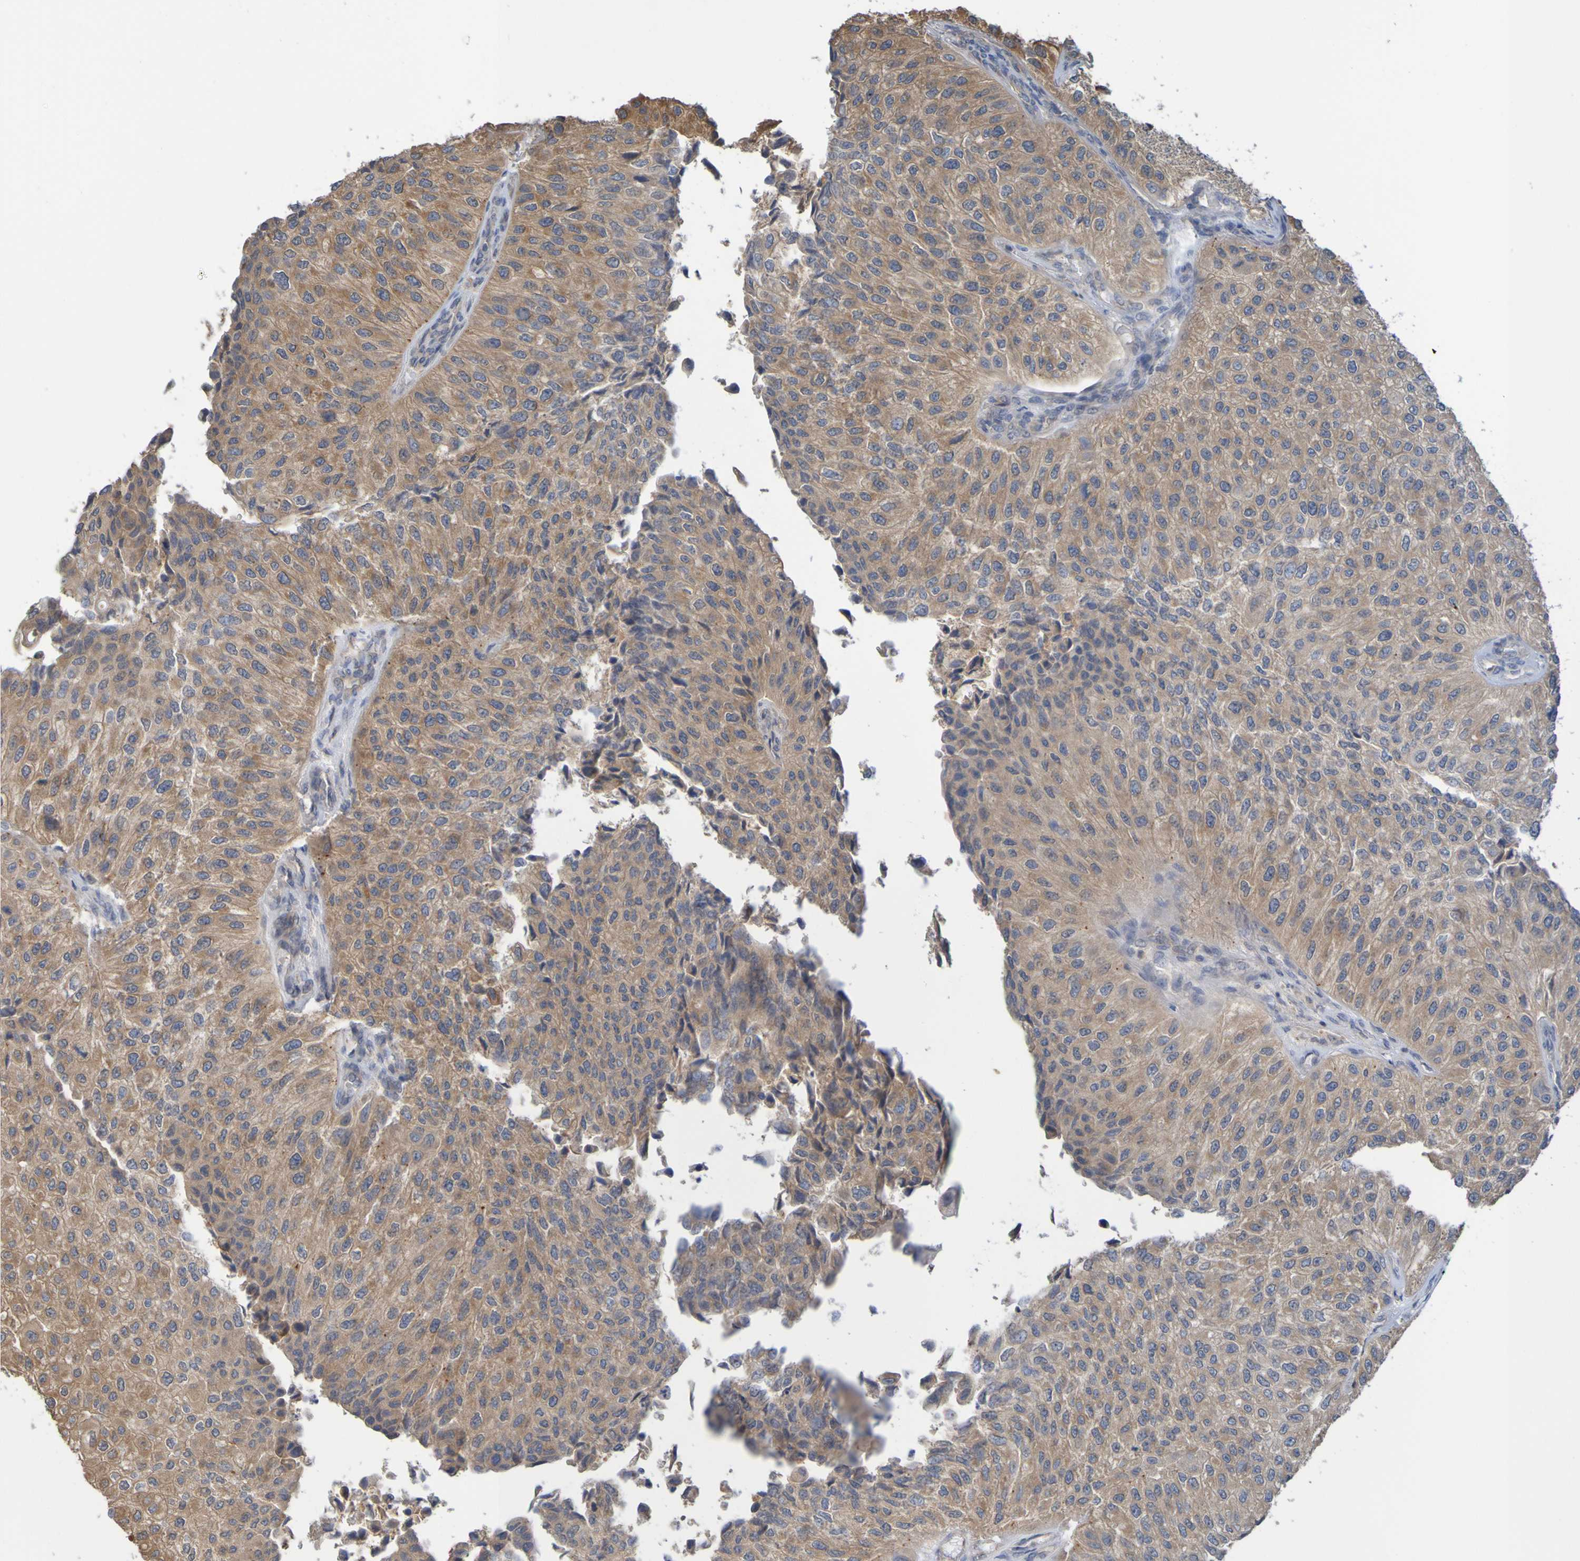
{"staining": {"intensity": "moderate", "quantity": ">75%", "location": "cytoplasmic/membranous"}, "tissue": "urothelial cancer", "cell_type": "Tumor cells", "image_type": "cancer", "snomed": [{"axis": "morphology", "description": "Urothelial carcinoma, High grade"}, {"axis": "topography", "description": "Kidney"}, {"axis": "topography", "description": "Urinary bladder"}], "caption": "Human urothelial cancer stained for a protein (brown) shows moderate cytoplasmic/membranous positive staining in approximately >75% of tumor cells.", "gene": "NAV2", "patient": {"sex": "male", "age": 77}}